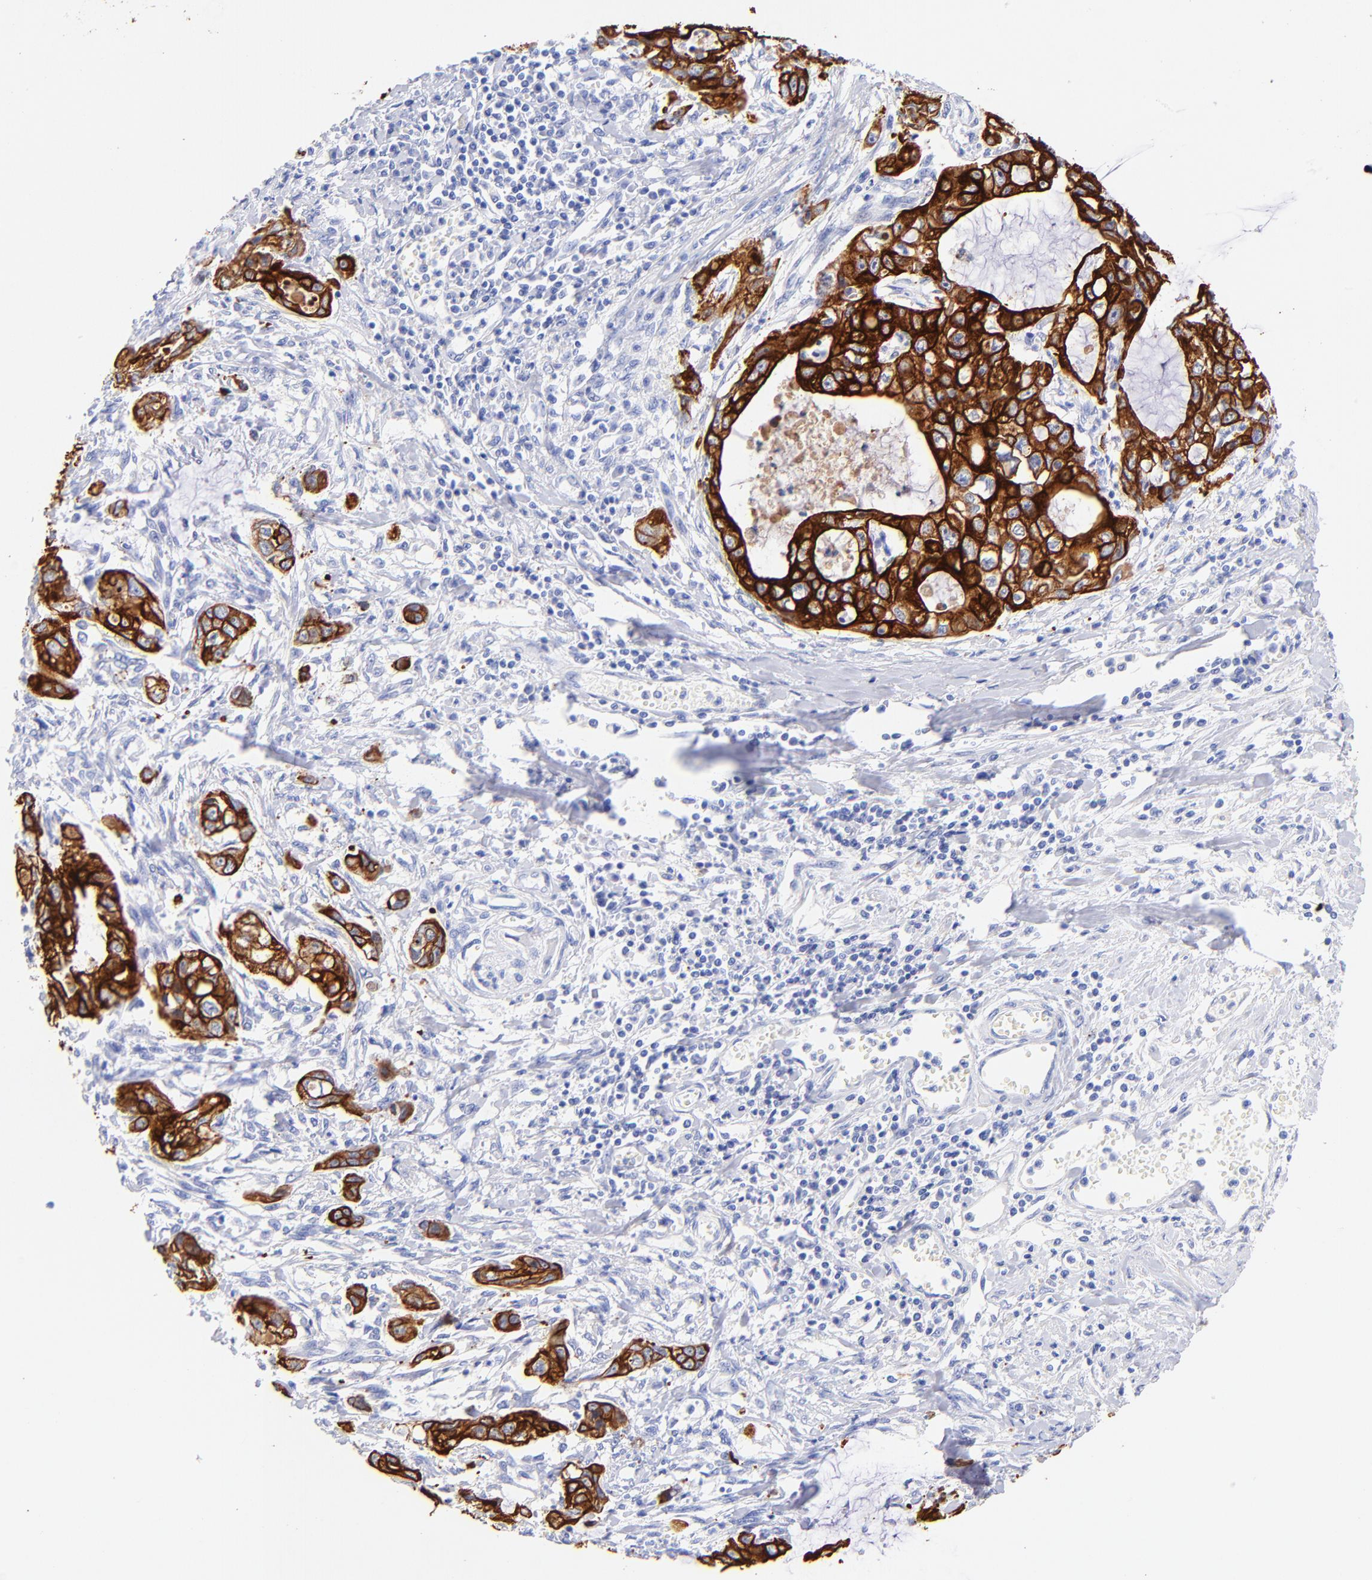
{"staining": {"intensity": "strong", "quantity": ">75%", "location": "cytoplasmic/membranous"}, "tissue": "stomach cancer", "cell_type": "Tumor cells", "image_type": "cancer", "snomed": [{"axis": "morphology", "description": "Adenocarcinoma, NOS"}, {"axis": "topography", "description": "Stomach, upper"}], "caption": "Brown immunohistochemical staining in adenocarcinoma (stomach) displays strong cytoplasmic/membranous positivity in approximately >75% of tumor cells. (DAB (3,3'-diaminobenzidine) = brown stain, brightfield microscopy at high magnification).", "gene": "KRT19", "patient": {"sex": "female", "age": 52}}